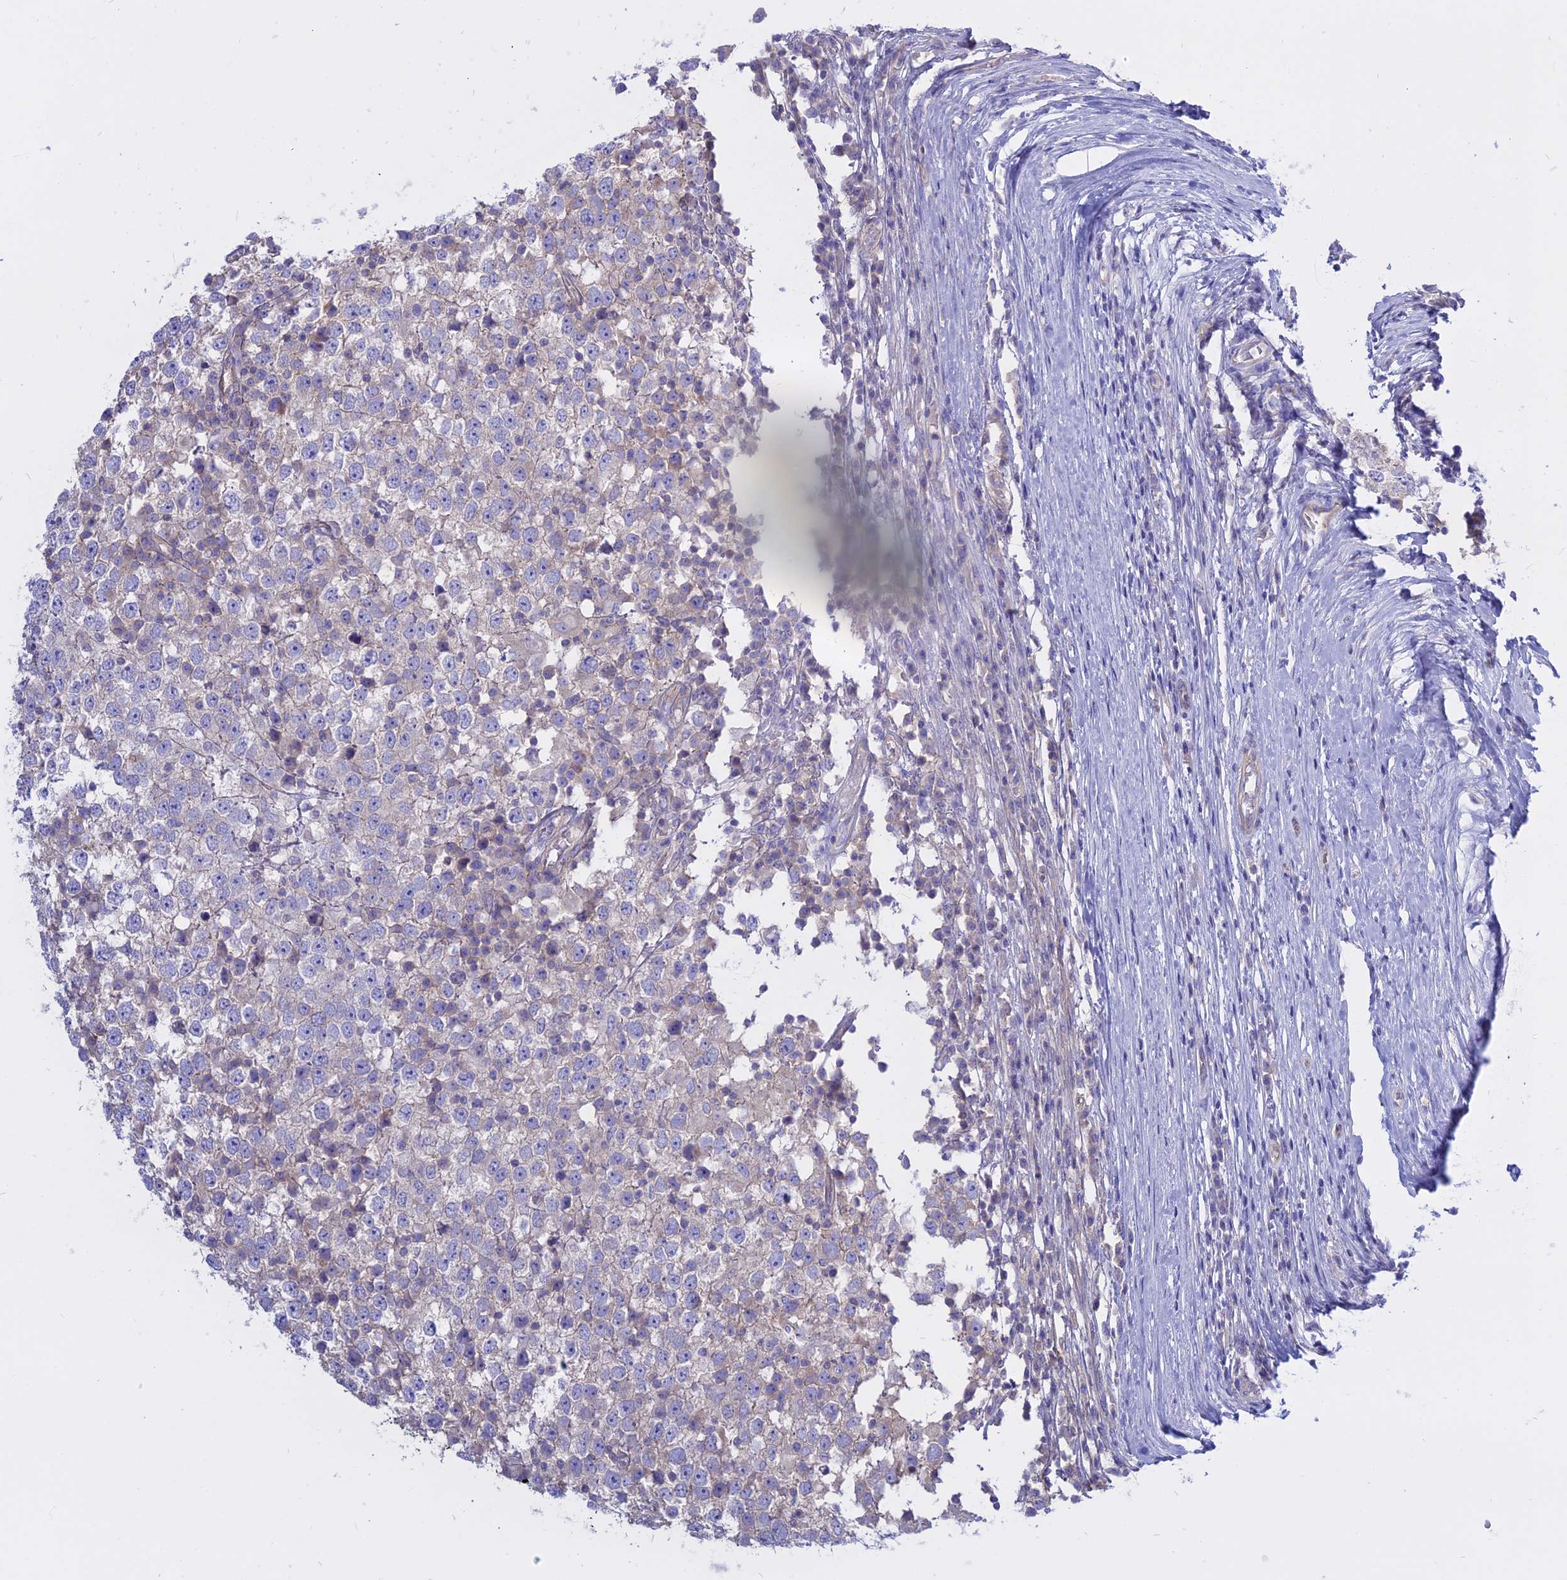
{"staining": {"intensity": "negative", "quantity": "none", "location": "none"}, "tissue": "testis cancer", "cell_type": "Tumor cells", "image_type": "cancer", "snomed": [{"axis": "morphology", "description": "Seminoma, NOS"}, {"axis": "topography", "description": "Testis"}], "caption": "Tumor cells show no significant positivity in testis cancer.", "gene": "AHCYL1", "patient": {"sex": "male", "age": 65}}